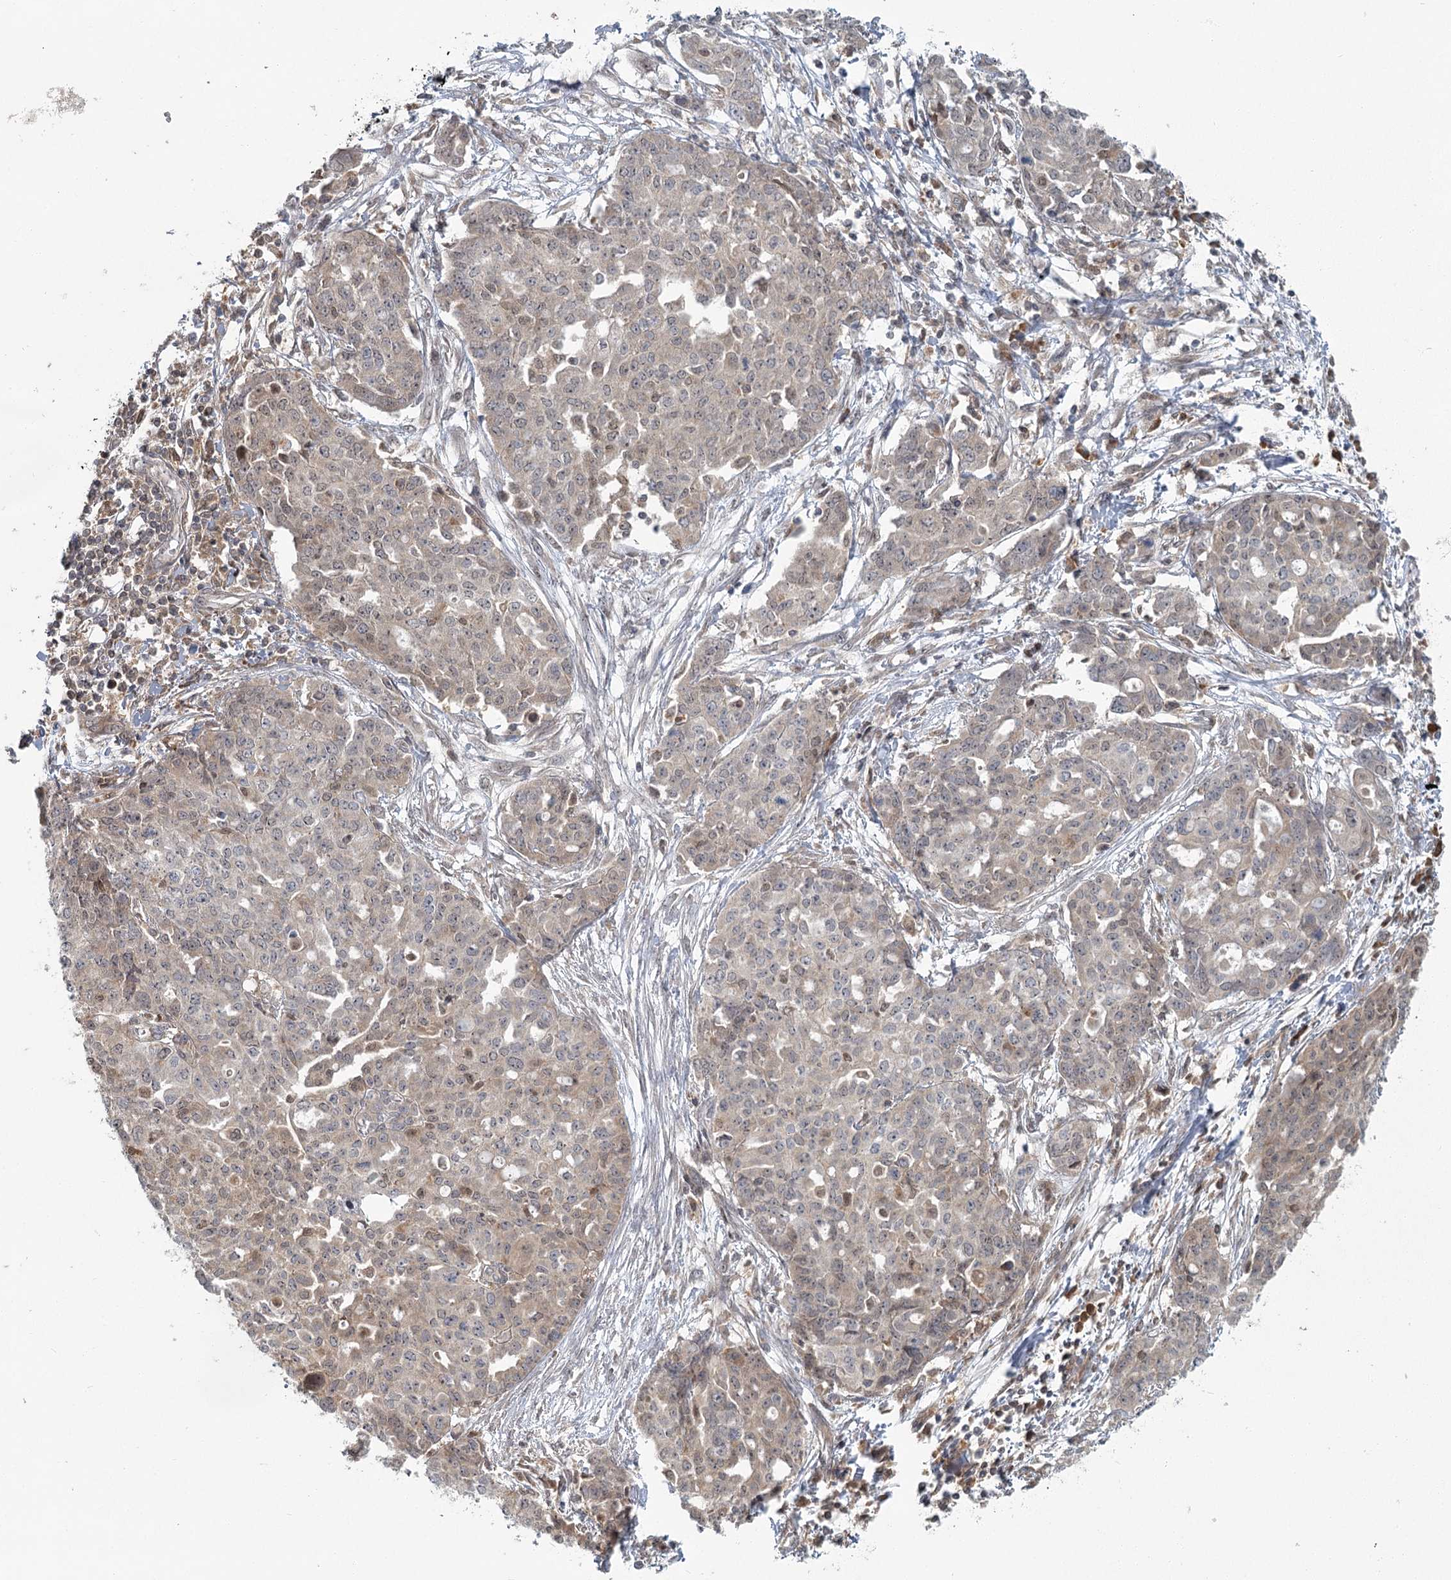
{"staining": {"intensity": "weak", "quantity": "25%-75%", "location": "cytoplasmic/membranous,nuclear"}, "tissue": "ovarian cancer", "cell_type": "Tumor cells", "image_type": "cancer", "snomed": [{"axis": "morphology", "description": "Cystadenocarcinoma, serous, NOS"}, {"axis": "topography", "description": "Soft tissue"}, {"axis": "topography", "description": "Ovary"}], "caption": "Immunohistochemical staining of human ovarian serous cystadenocarcinoma demonstrates weak cytoplasmic/membranous and nuclear protein positivity in about 25%-75% of tumor cells.", "gene": "THNSL1", "patient": {"sex": "female", "age": 57}}